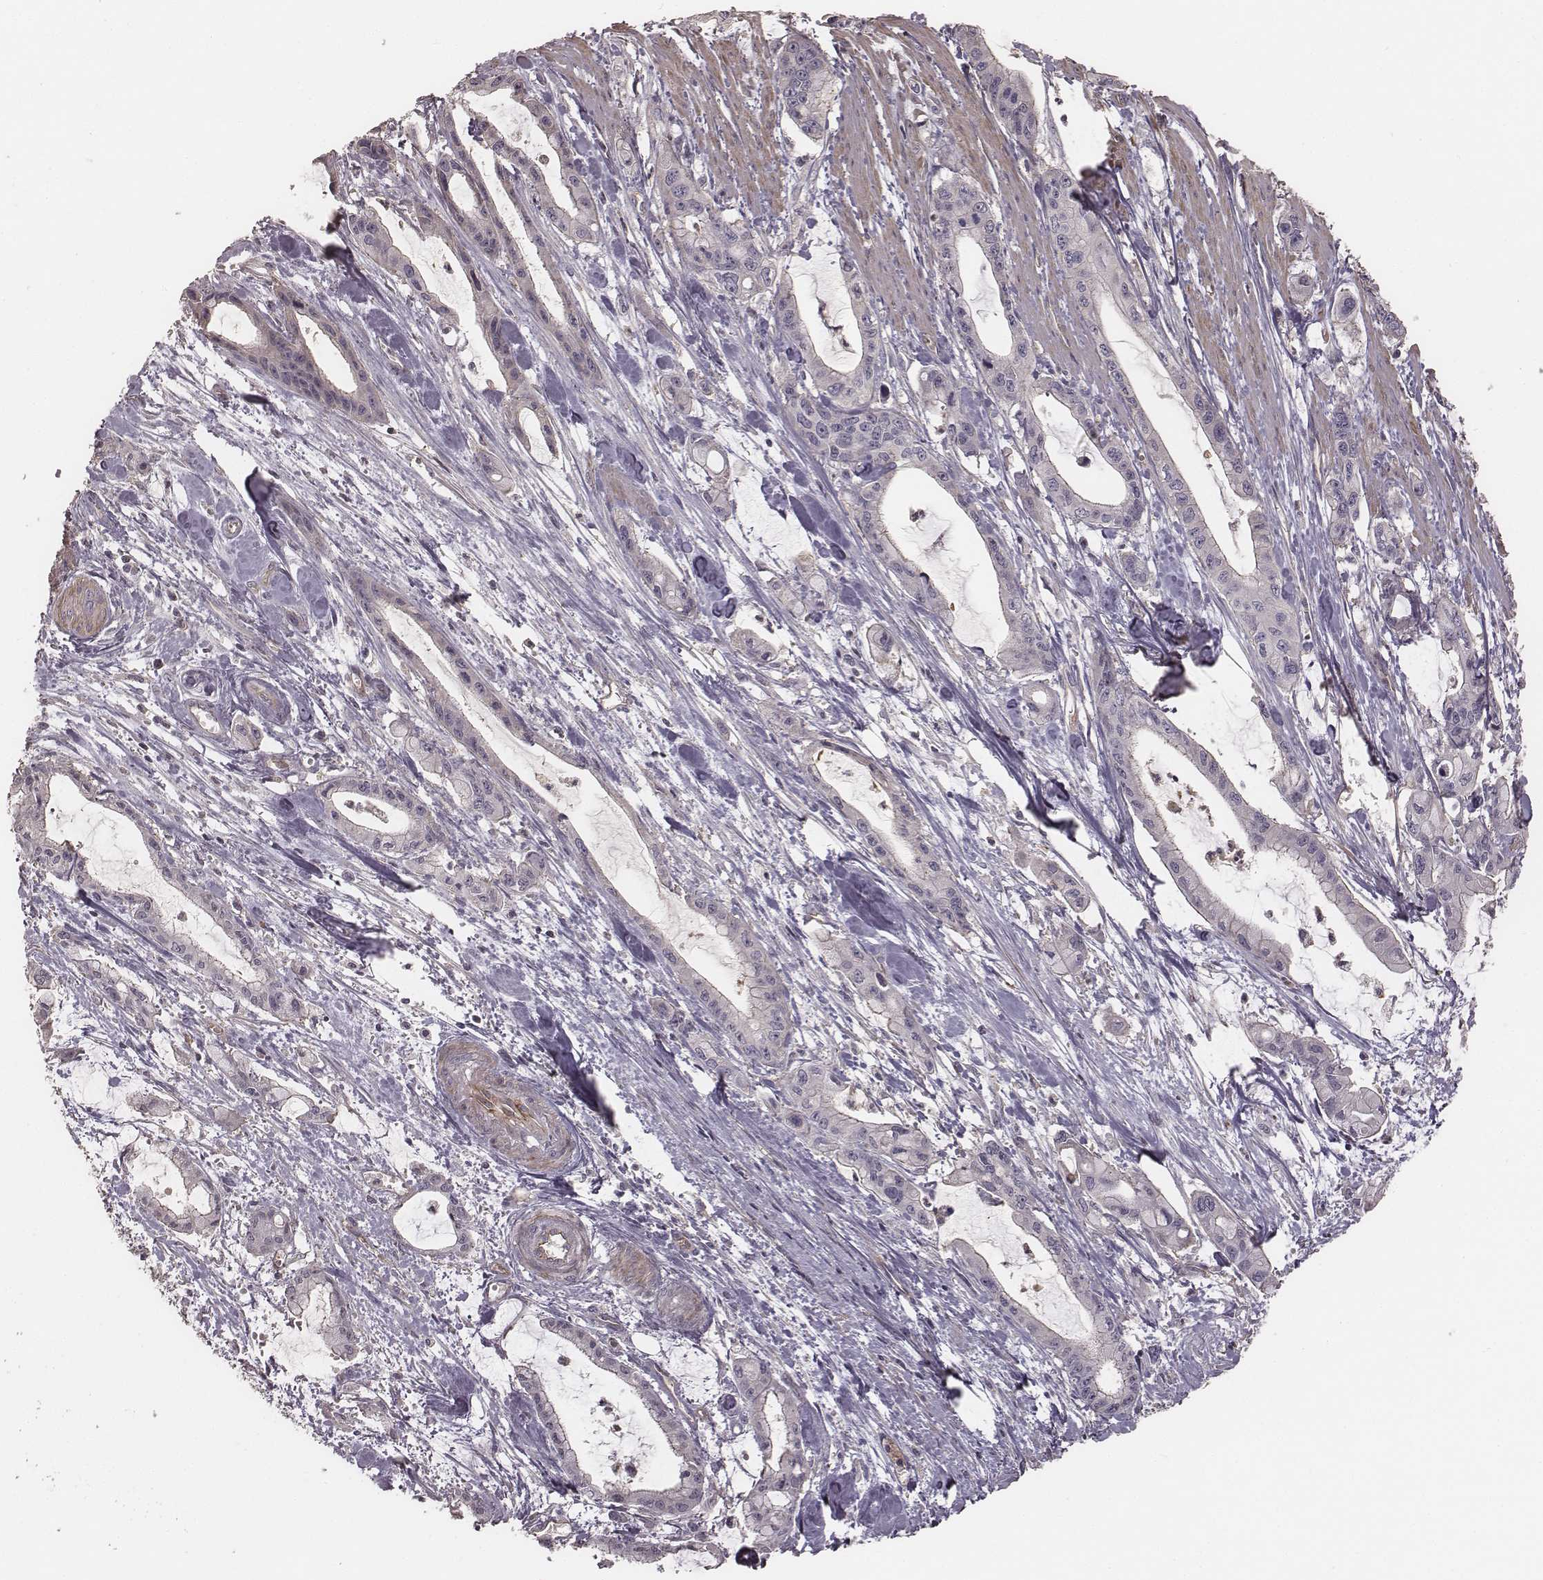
{"staining": {"intensity": "negative", "quantity": "none", "location": "none"}, "tissue": "pancreatic cancer", "cell_type": "Tumor cells", "image_type": "cancer", "snomed": [{"axis": "morphology", "description": "Adenocarcinoma, NOS"}, {"axis": "topography", "description": "Pancreas"}], "caption": "Adenocarcinoma (pancreatic) was stained to show a protein in brown. There is no significant staining in tumor cells.", "gene": "OTOGL", "patient": {"sex": "male", "age": 48}}